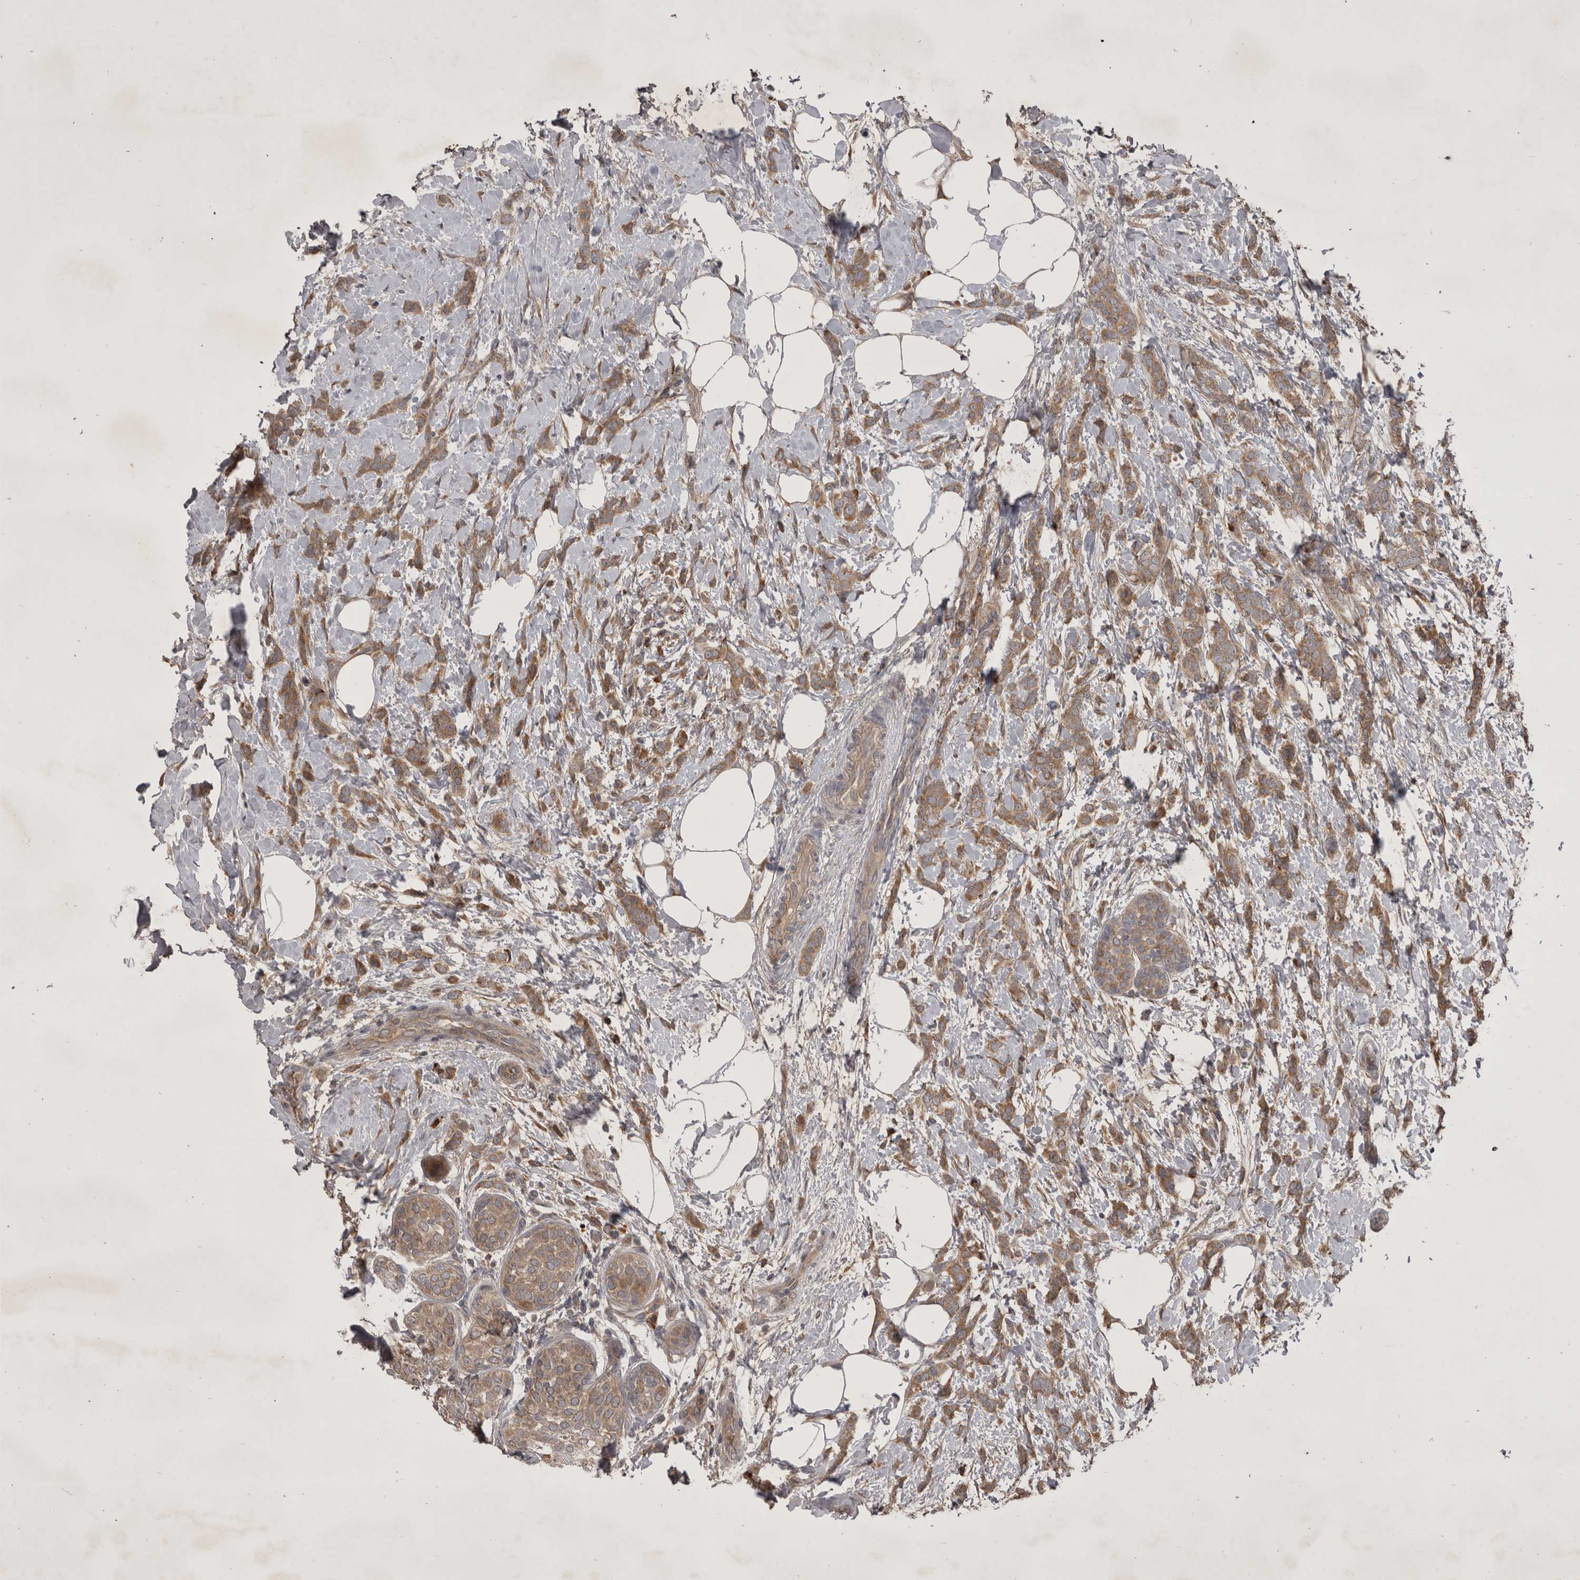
{"staining": {"intensity": "moderate", "quantity": ">75%", "location": "cytoplasmic/membranous"}, "tissue": "breast cancer", "cell_type": "Tumor cells", "image_type": "cancer", "snomed": [{"axis": "morphology", "description": "Lobular carcinoma, in situ"}, {"axis": "morphology", "description": "Lobular carcinoma"}, {"axis": "topography", "description": "Breast"}], "caption": "Immunohistochemical staining of human breast cancer shows medium levels of moderate cytoplasmic/membranous positivity in approximately >75% of tumor cells. The staining is performed using DAB brown chromogen to label protein expression. The nuclei are counter-stained blue using hematoxylin.", "gene": "RAB3GAP2", "patient": {"sex": "female", "age": 41}}